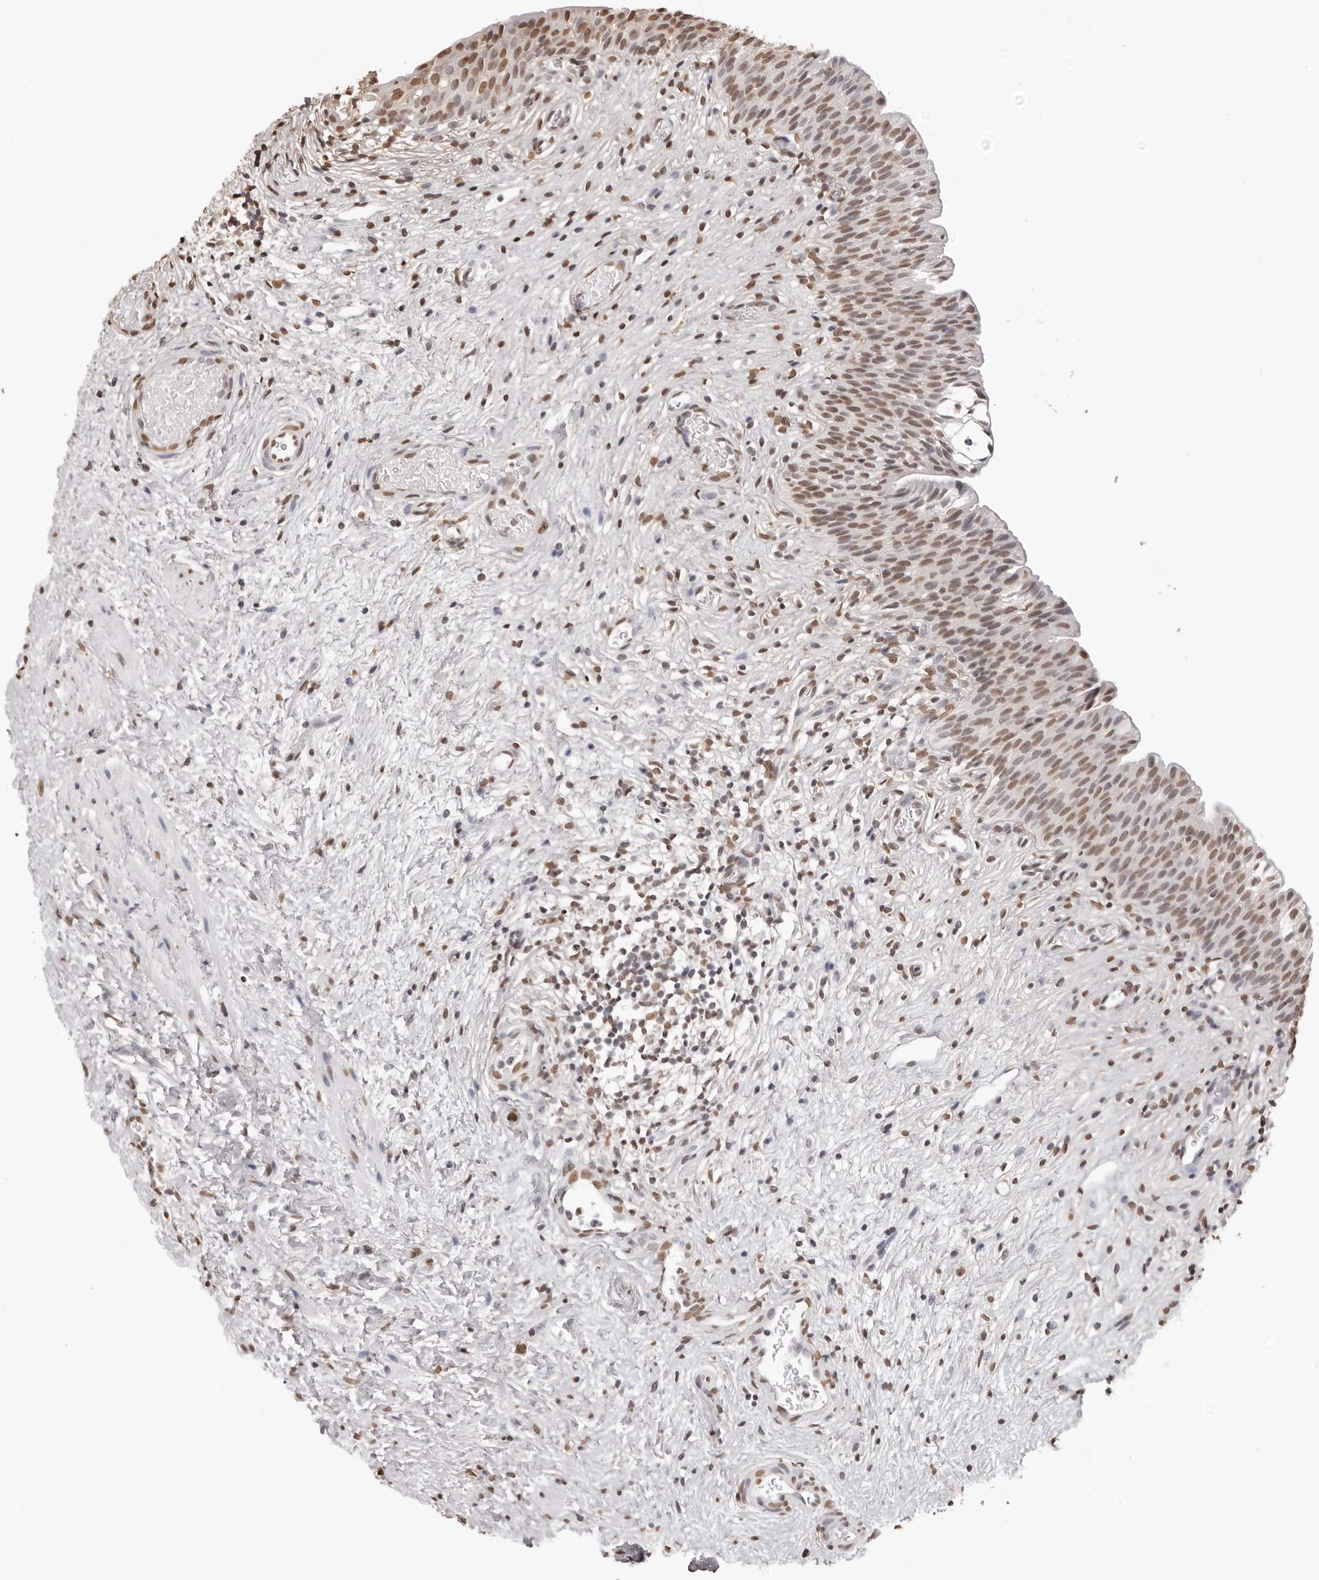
{"staining": {"intensity": "moderate", "quantity": ">75%", "location": "nuclear"}, "tissue": "urinary bladder", "cell_type": "Urothelial cells", "image_type": "normal", "snomed": [{"axis": "morphology", "description": "Normal tissue, NOS"}, {"axis": "topography", "description": "Urinary bladder"}], "caption": "Moderate nuclear protein positivity is present in about >75% of urothelial cells in urinary bladder. (DAB IHC, brown staining for protein, blue staining for nuclei).", "gene": "OLIG3", "patient": {"sex": "male", "age": 1}}